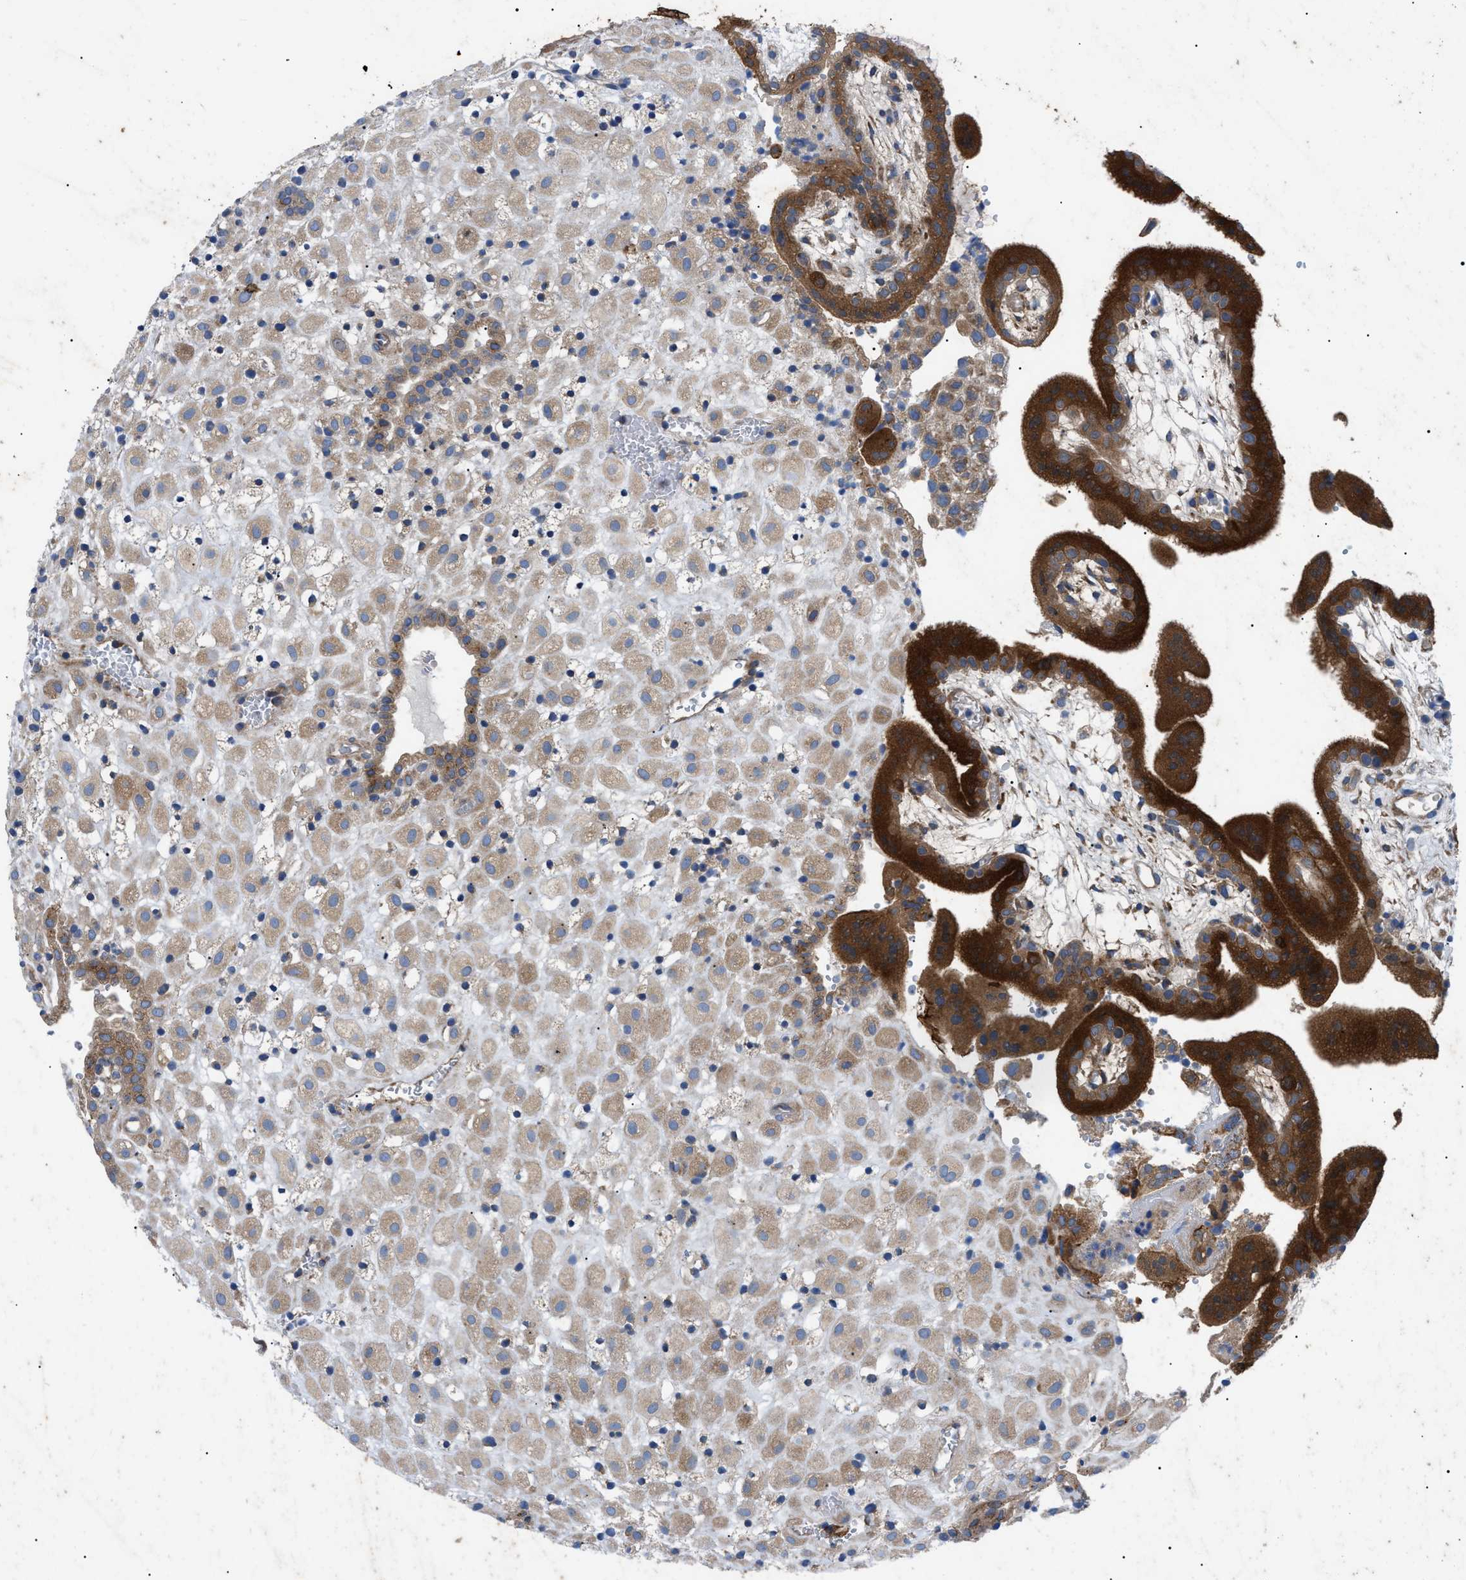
{"staining": {"intensity": "moderate", "quantity": ">75%", "location": "cytoplasmic/membranous"}, "tissue": "placenta", "cell_type": "Decidual cells", "image_type": "normal", "snomed": [{"axis": "morphology", "description": "Normal tissue, NOS"}, {"axis": "topography", "description": "Placenta"}], "caption": "Immunohistochemistry of normal human placenta shows medium levels of moderate cytoplasmic/membranous expression in approximately >75% of decidual cells. (Stains: DAB (3,3'-diaminobenzidine) in brown, nuclei in blue, Microscopy: brightfield microscopy at high magnification).", "gene": "HSPB8", "patient": {"sex": "female", "age": 18}}